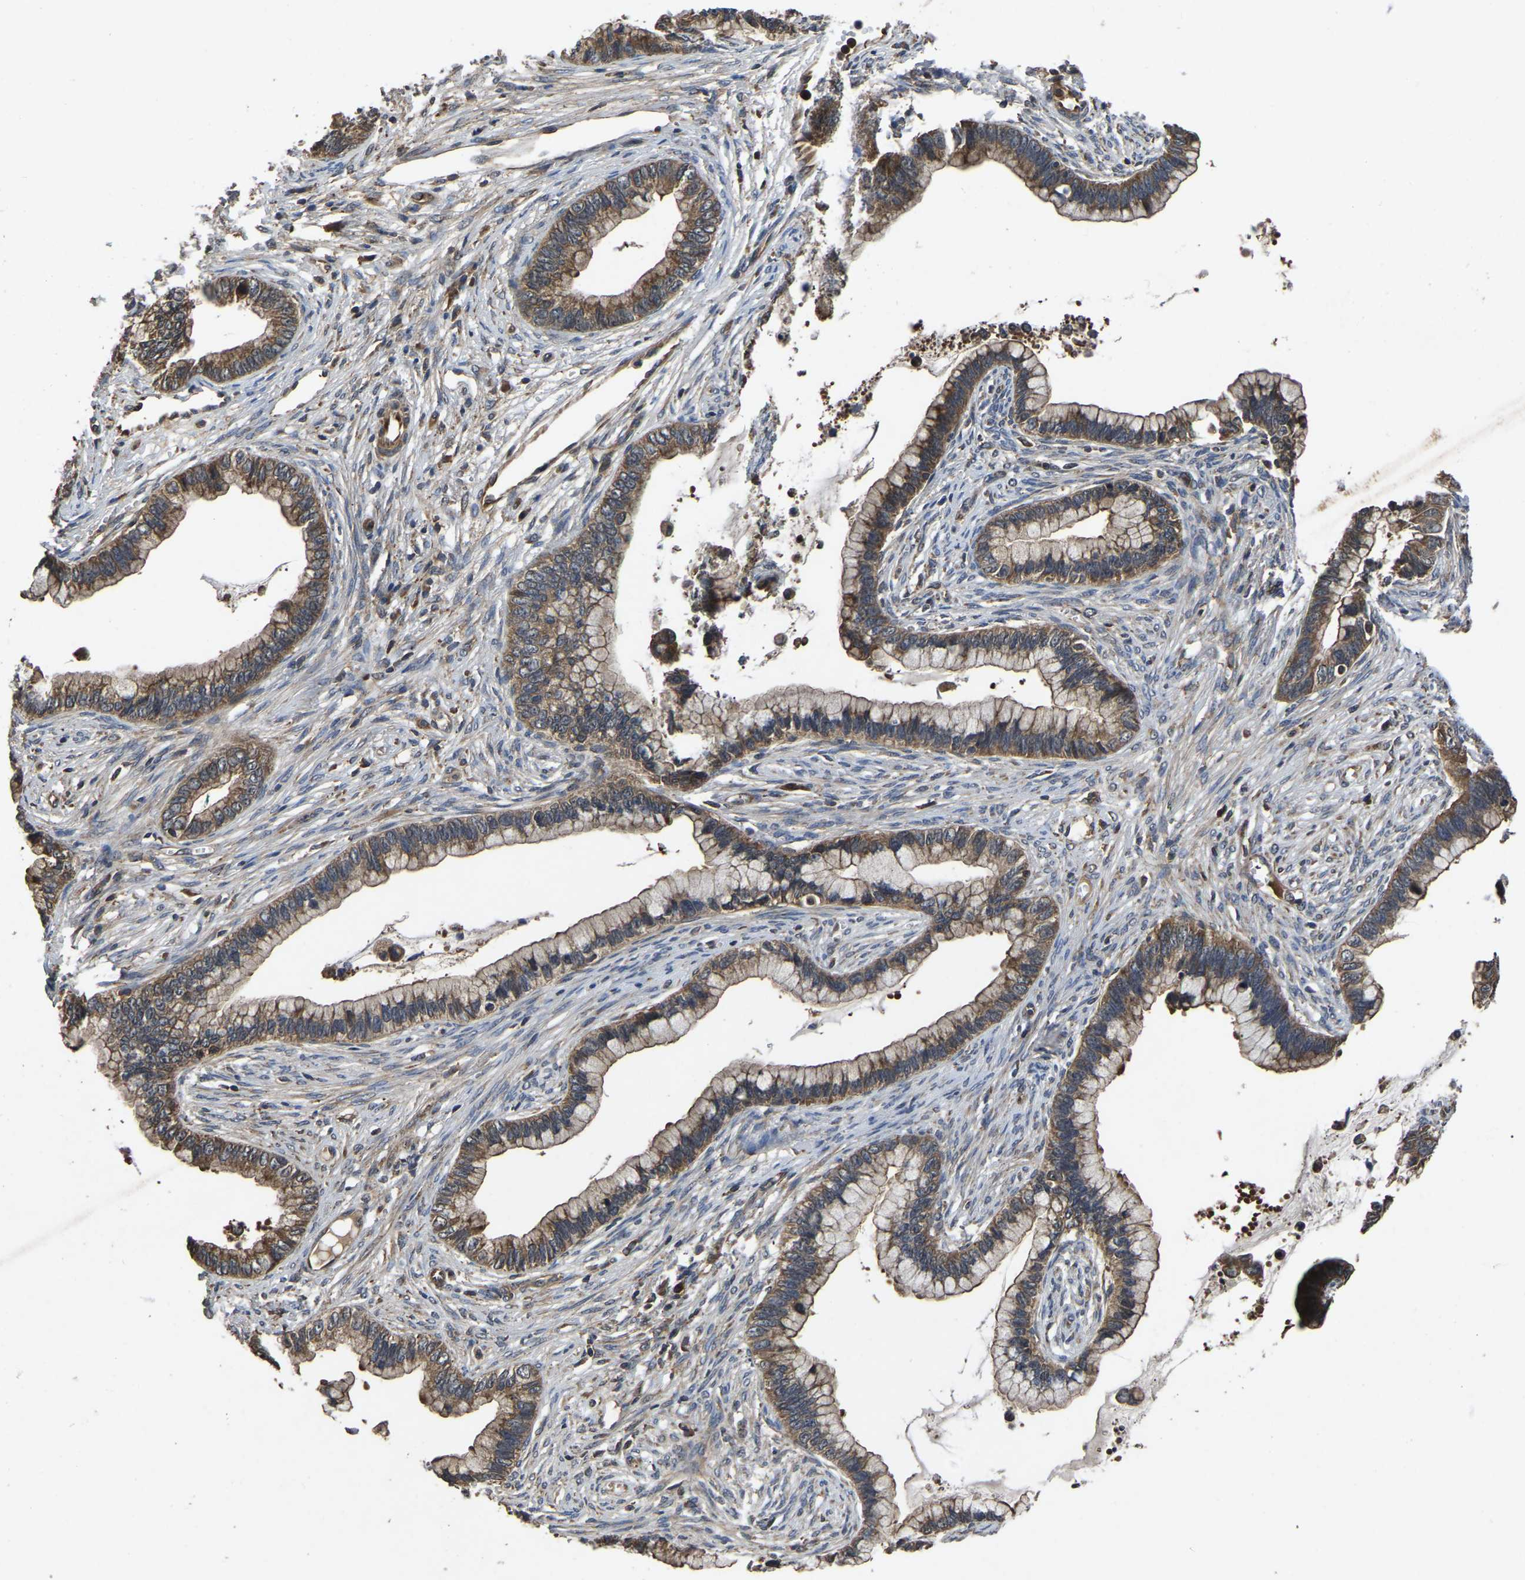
{"staining": {"intensity": "moderate", "quantity": ">75%", "location": "cytoplasmic/membranous"}, "tissue": "cervical cancer", "cell_type": "Tumor cells", "image_type": "cancer", "snomed": [{"axis": "morphology", "description": "Adenocarcinoma, NOS"}, {"axis": "topography", "description": "Cervix"}], "caption": "A brown stain labels moderate cytoplasmic/membranous positivity of a protein in human adenocarcinoma (cervical) tumor cells.", "gene": "CRYZL1", "patient": {"sex": "female", "age": 44}}